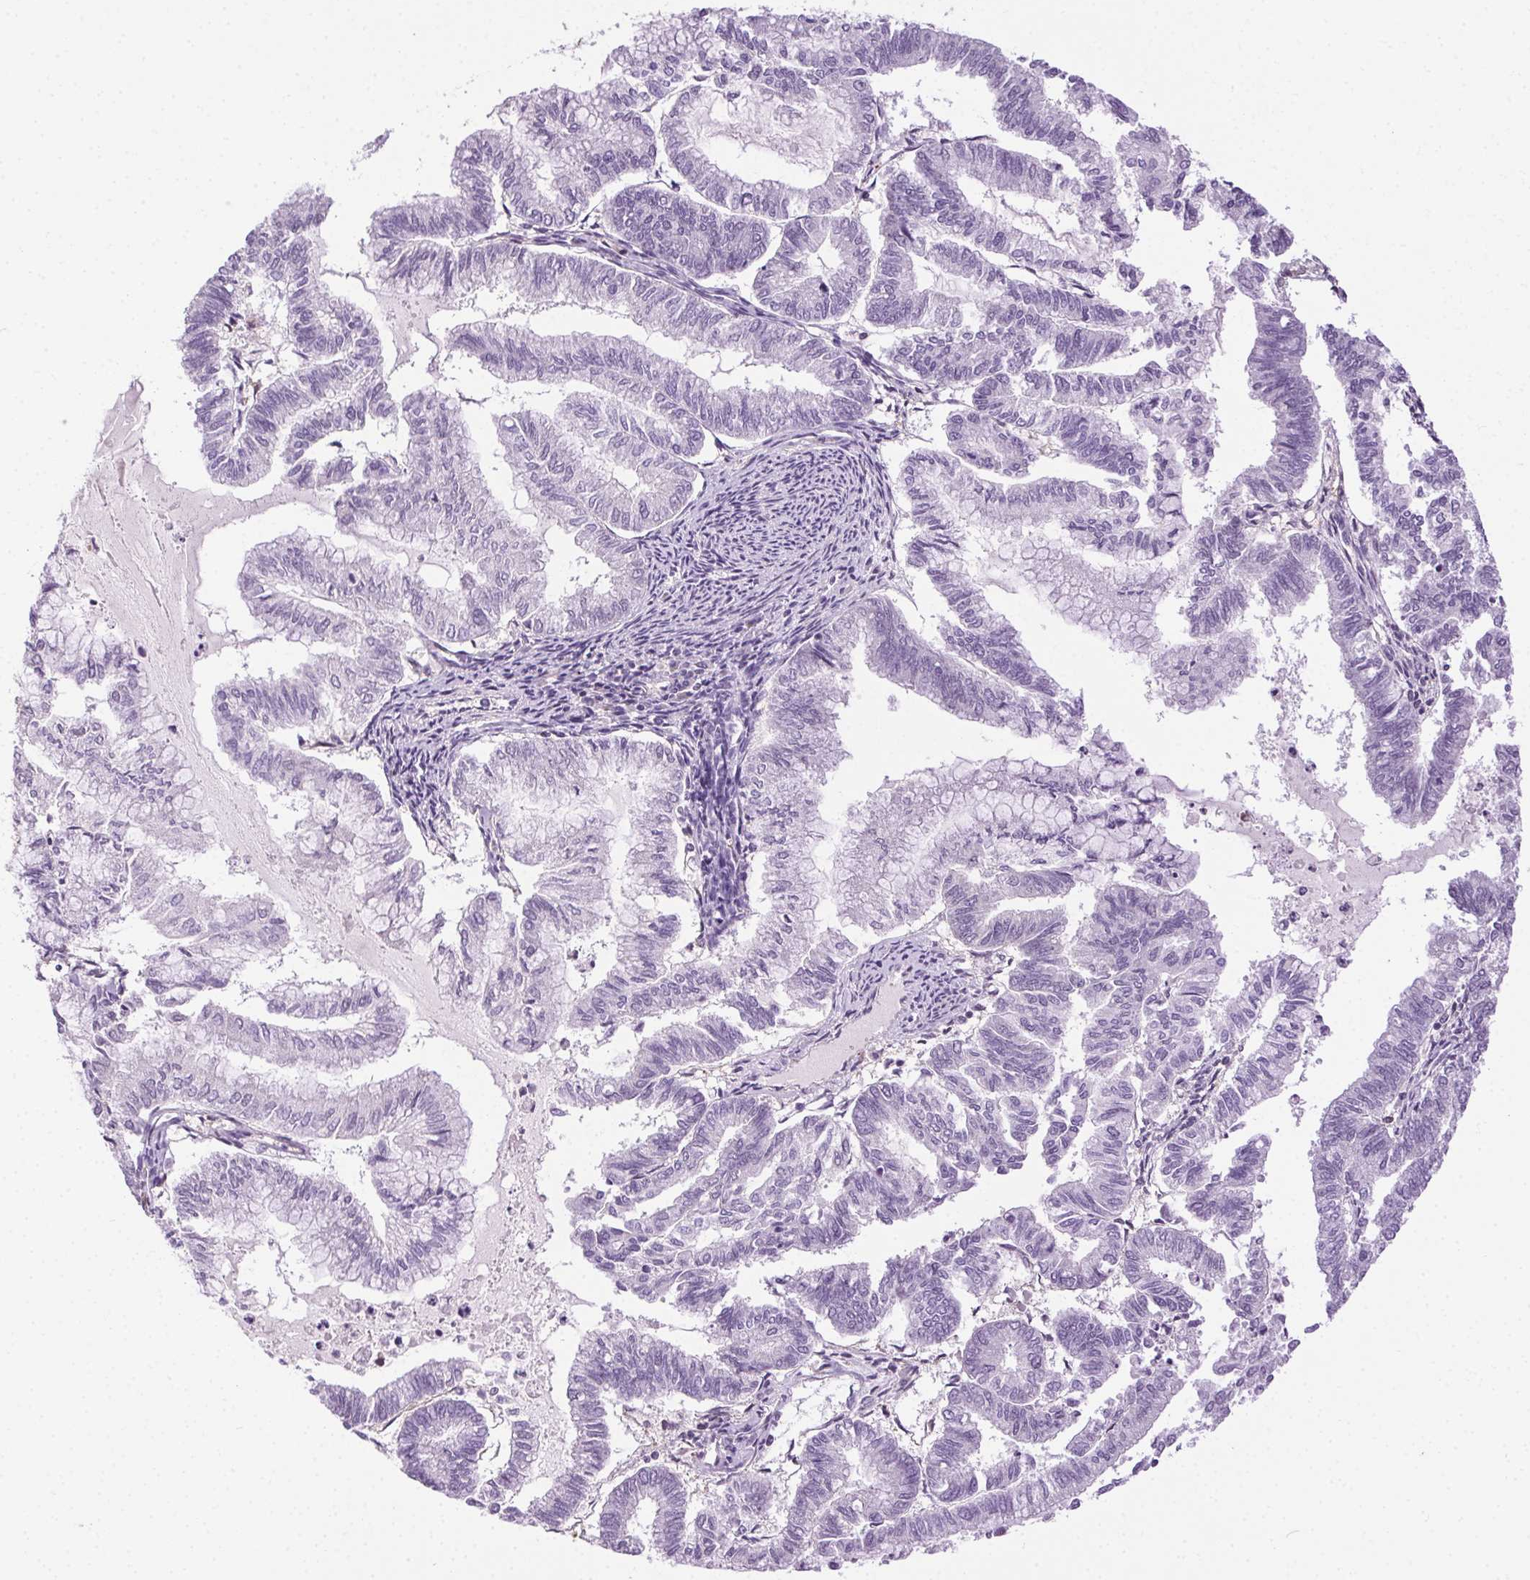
{"staining": {"intensity": "negative", "quantity": "none", "location": "none"}, "tissue": "endometrial cancer", "cell_type": "Tumor cells", "image_type": "cancer", "snomed": [{"axis": "morphology", "description": "Adenocarcinoma, NOS"}, {"axis": "topography", "description": "Endometrium"}], "caption": "IHC of endometrial cancer (adenocarcinoma) reveals no positivity in tumor cells.", "gene": "SYCE2", "patient": {"sex": "female", "age": 79}}